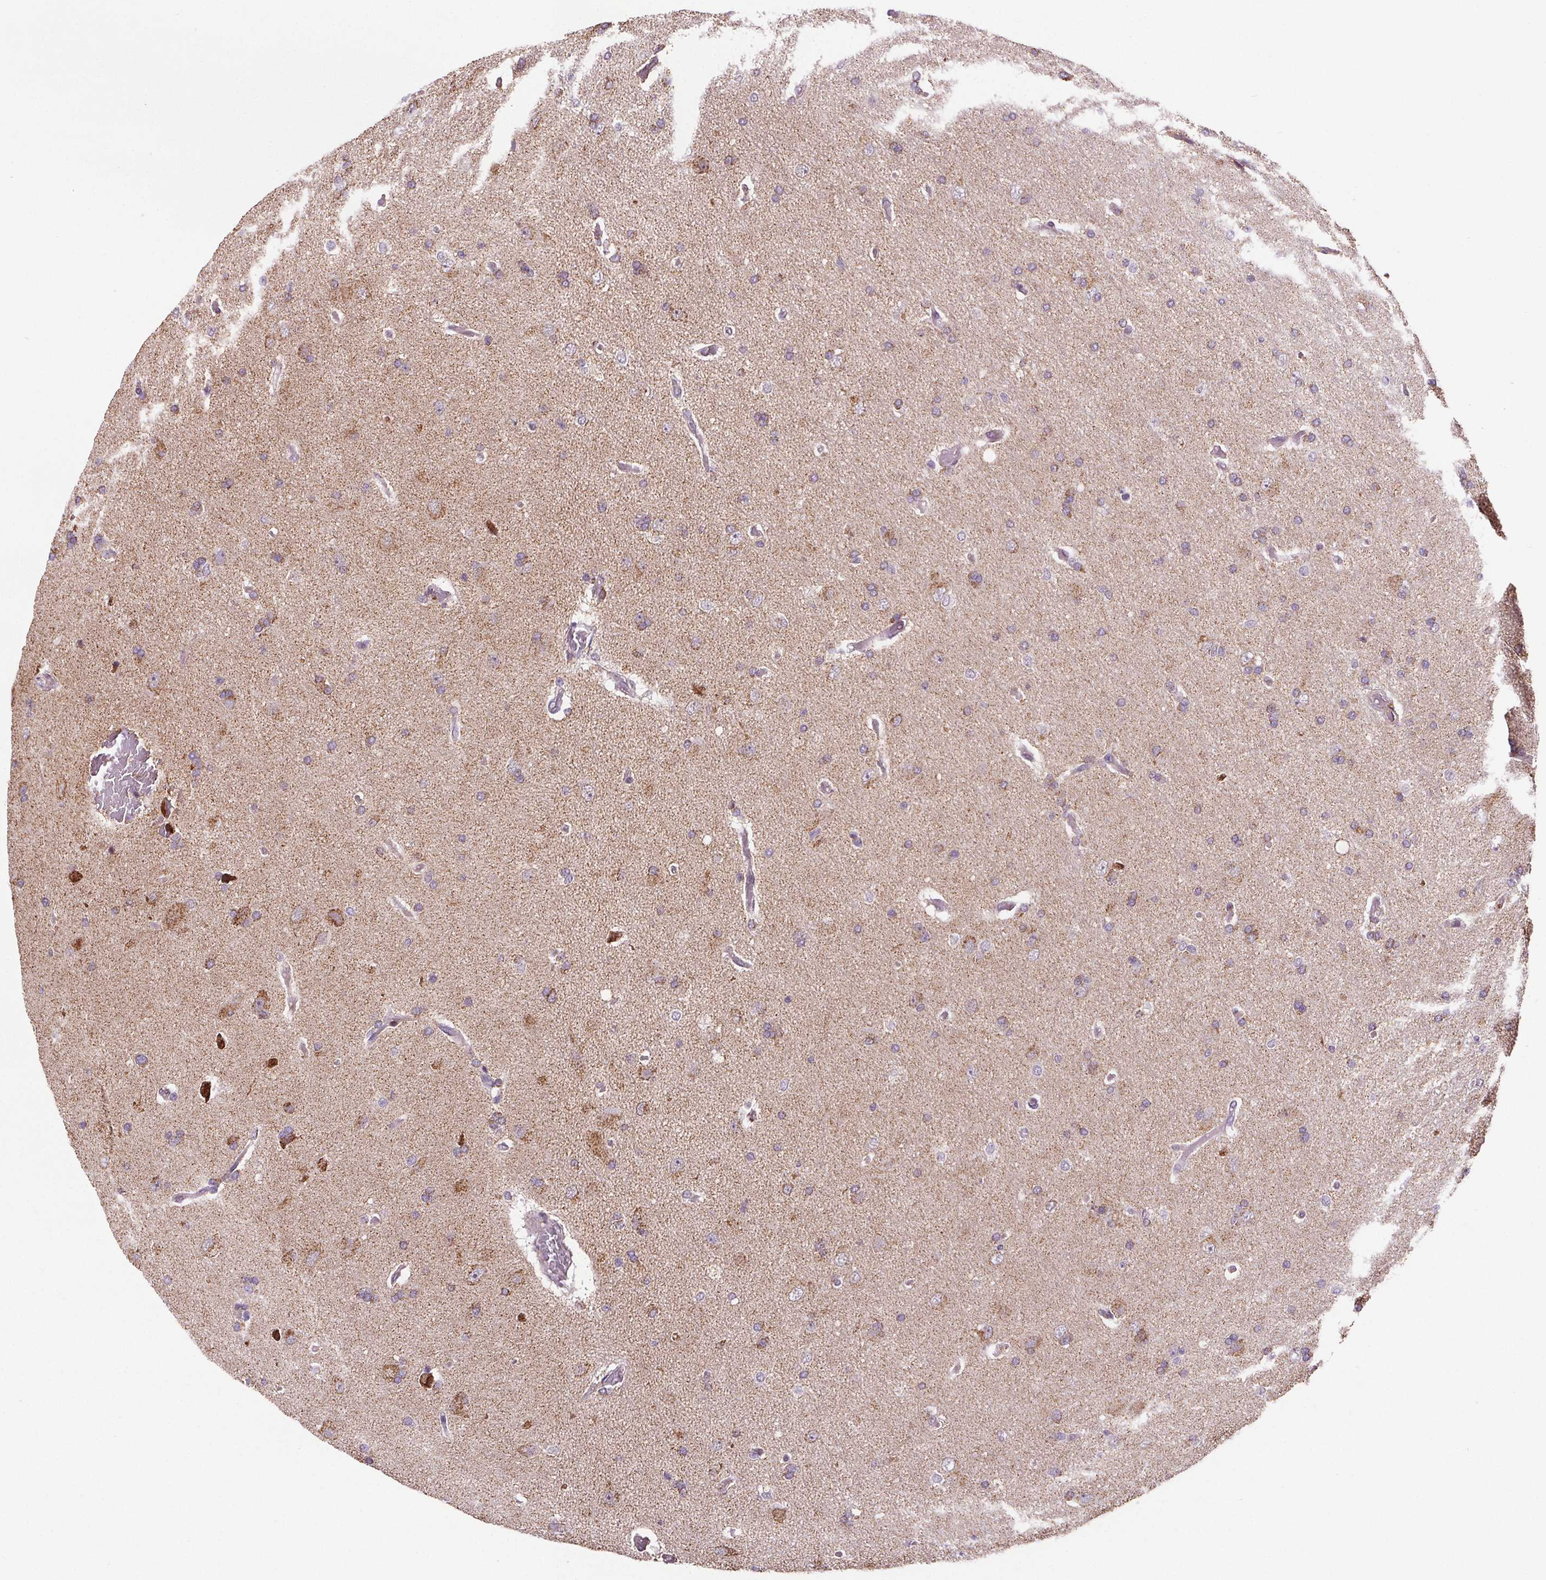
{"staining": {"intensity": "weak", "quantity": "25%-75%", "location": "cytoplasmic/membranous"}, "tissue": "glioma", "cell_type": "Tumor cells", "image_type": "cancer", "snomed": [{"axis": "morphology", "description": "Glioma, malignant, High grade"}, {"axis": "topography", "description": "Cerebral cortex"}], "caption": "A histopathology image of human malignant glioma (high-grade) stained for a protein shows weak cytoplasmic/membranous brown staining in tumor cells.", "gene": "SUCLA2", "patient": {"sex": "male", "age": 70}}